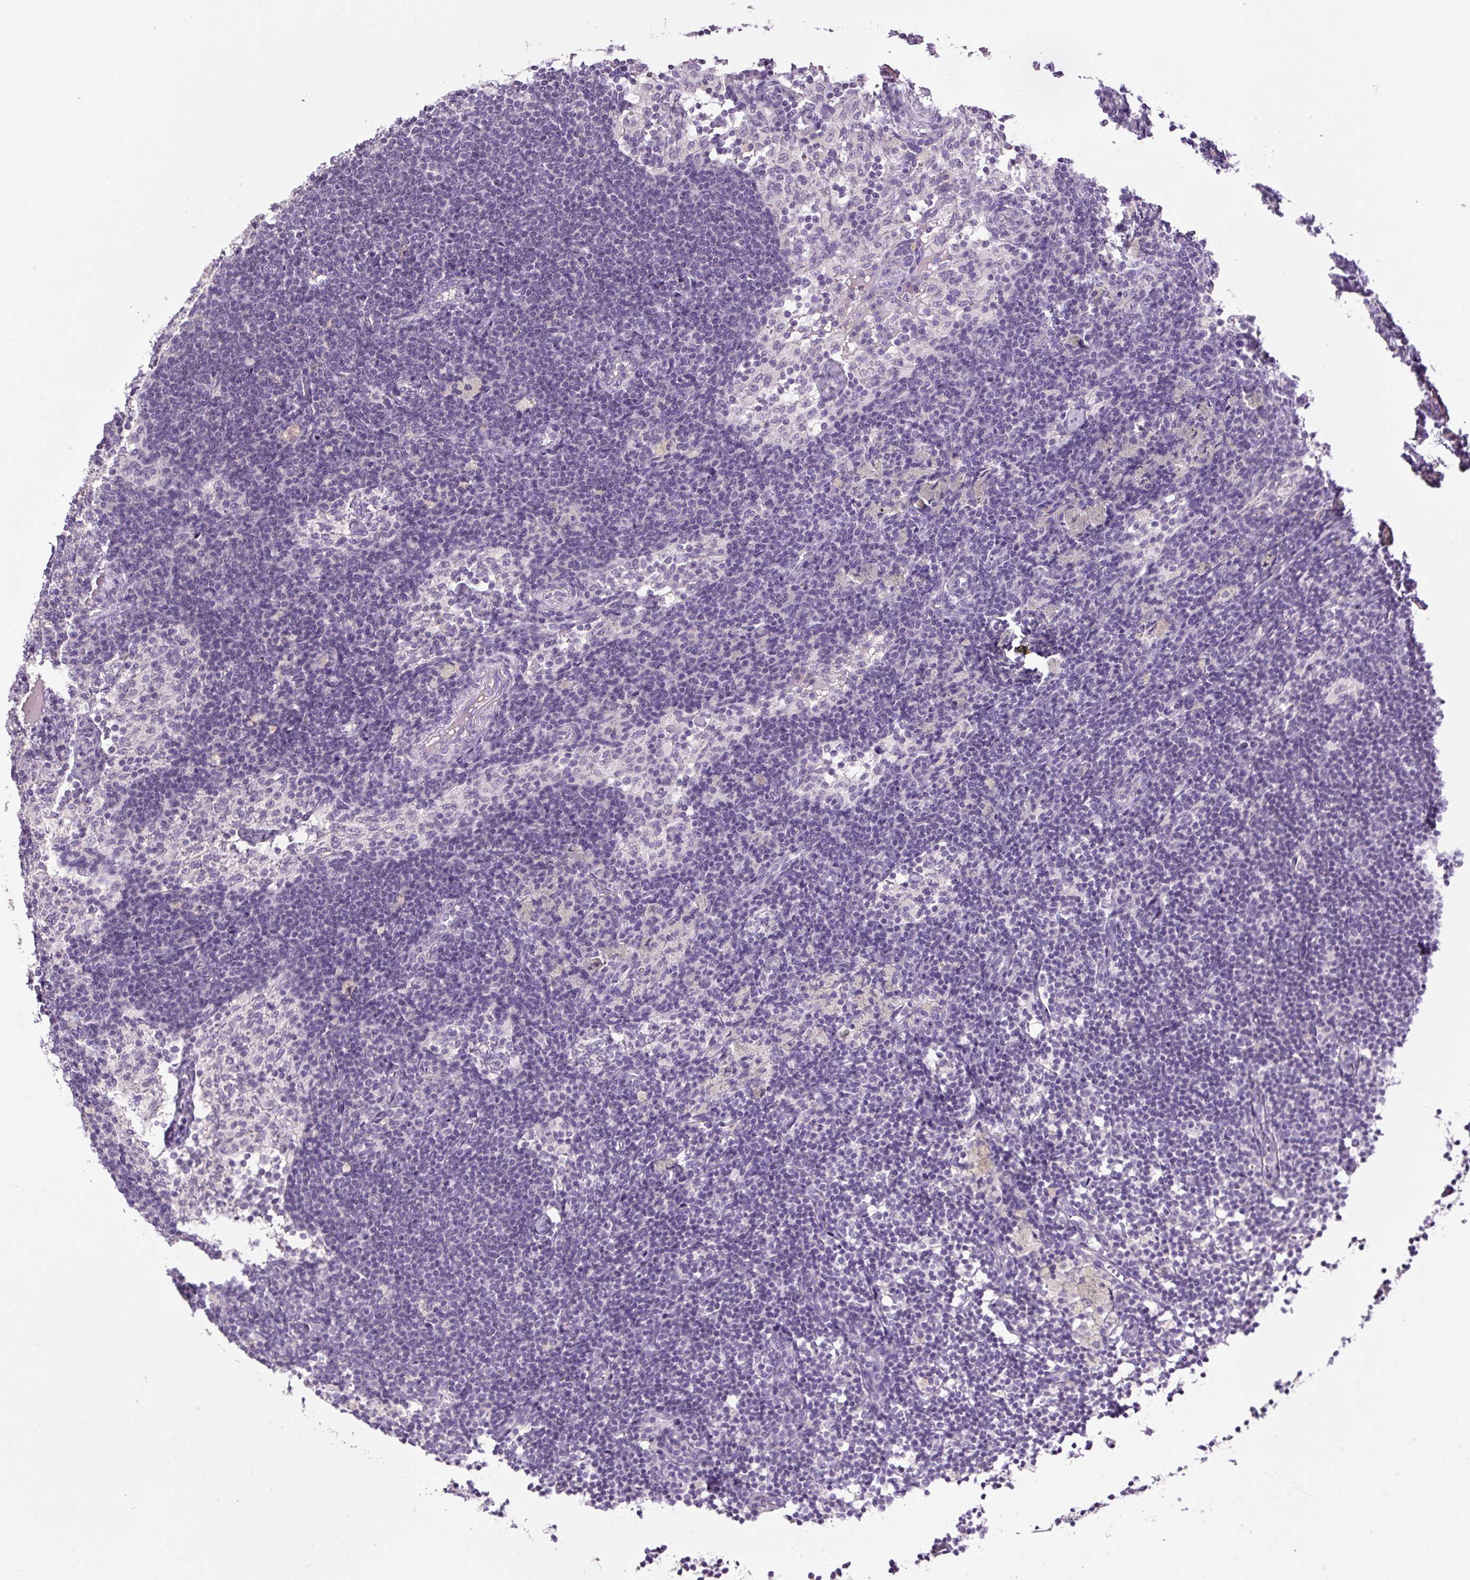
{"staining": {"intensity": "negative", "quantity": "none", "location": "none"}, "tissue": "lymph node", "cell_type": "Germinal center cells", "image_type": "normal", "snomed": [{"axis": "morphology", "description": "Normal tissue, NOS"}, {"axis": "topography", "description": "Lymph node"}], "caption": "Micrograph shows no protein expression in germinal center cells of normal lymph node. (Immunohistochemistry (ihc), brightfield microscopy, high magnification).", "gene": "FABP7", "patient": {"sex": "male", "age": 49}}